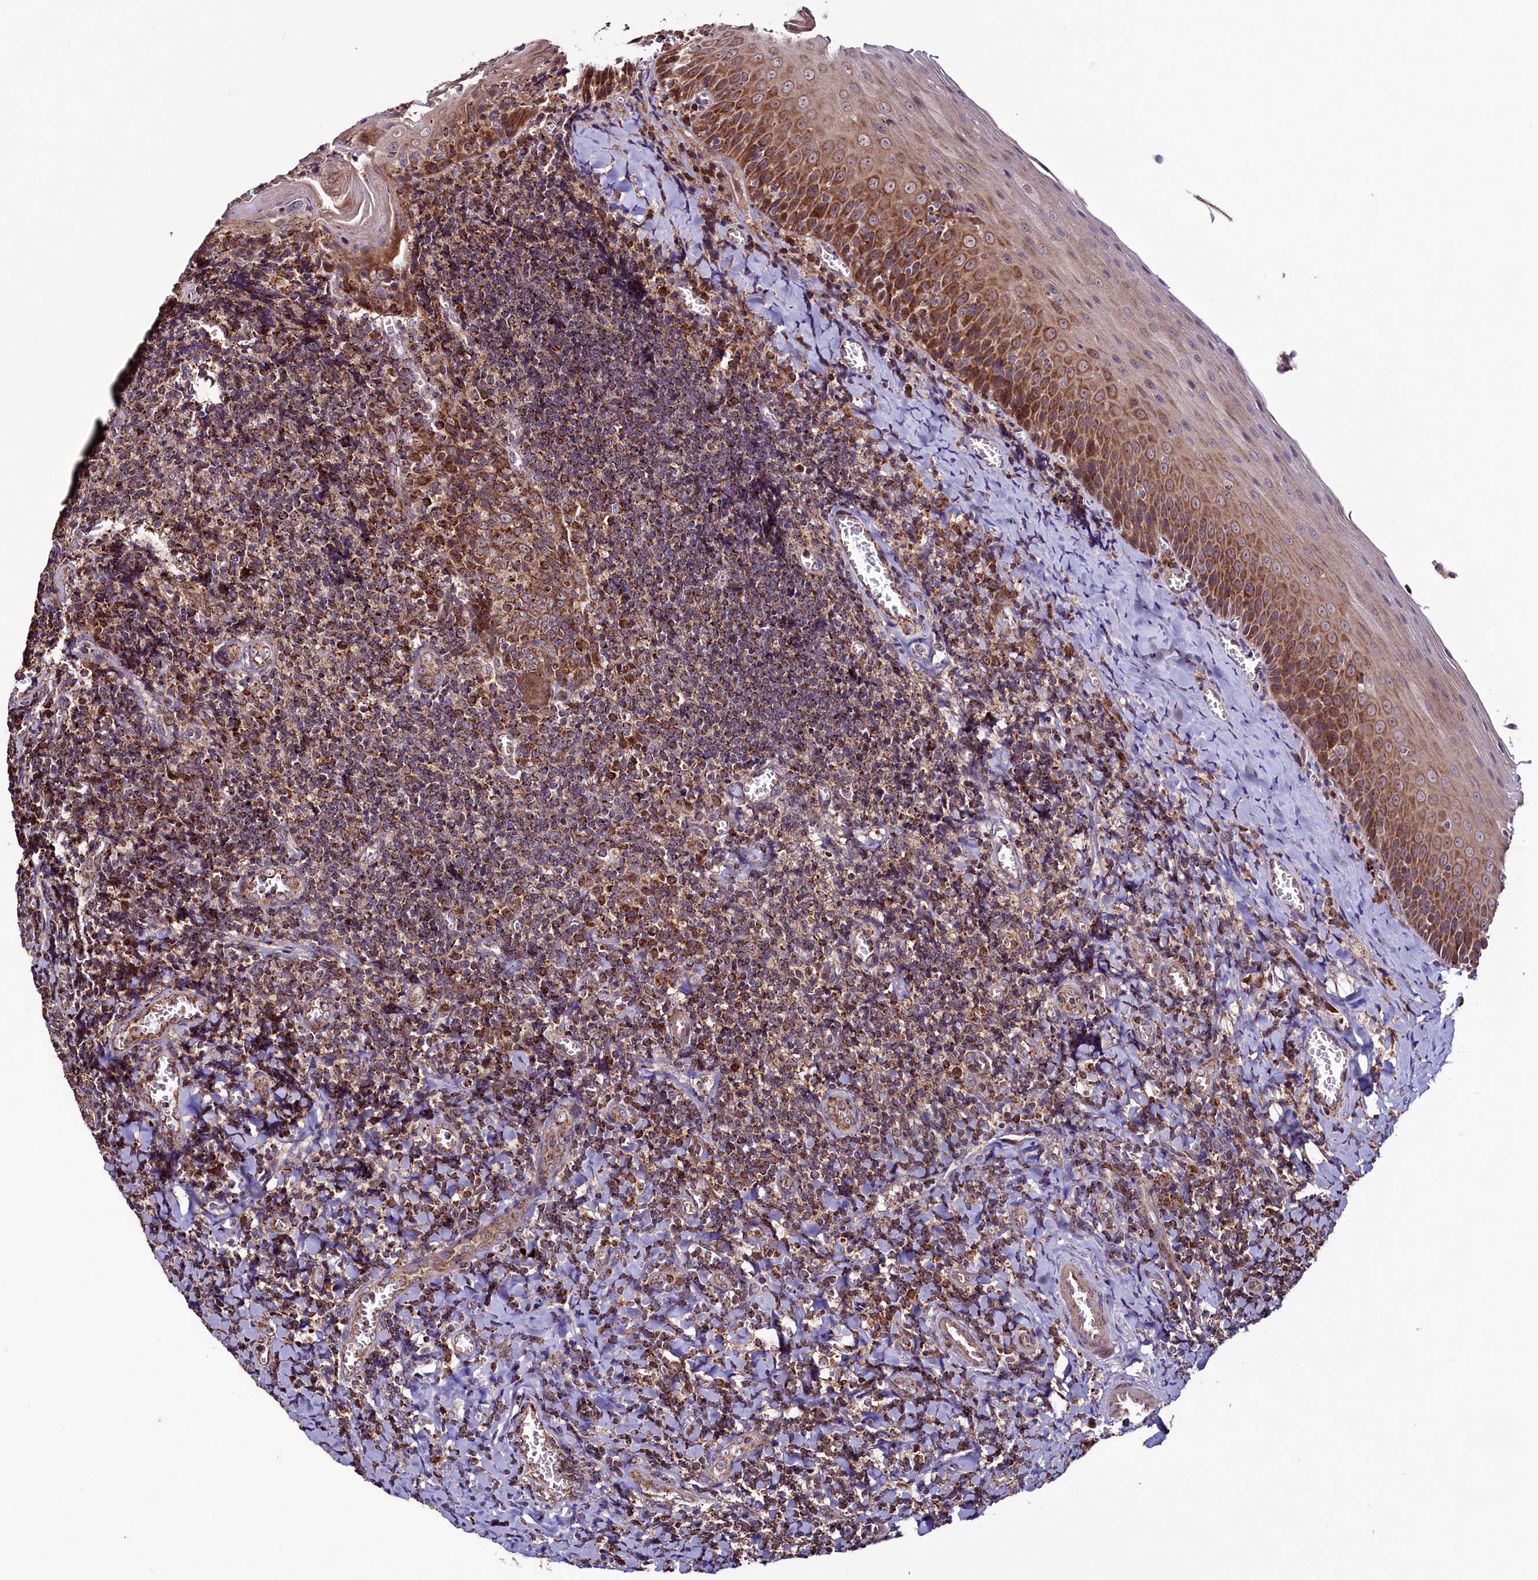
{"staining": {"intensity": "strong", "quantity": ">75%", "location": "cytoplasmic/membranous"}, "tissue": "tonsil", "cell_type": "Germinal center cells", "image_type": "normal", "snomed": [{"axis": "morphology", "description": "Normal tissue, NOS"}, {"axis": "topography", "description": "Tonsil"}], "caption": "A photomicrograph of human tonsil stained for a protein shows strong cytoplasmic/membranous brown staining in germinal center cells. (Brightfield microscopy of DAB IHC at high magnification).", "gene": "STARD5", "patient": {"sex": "male", "age": 27}}